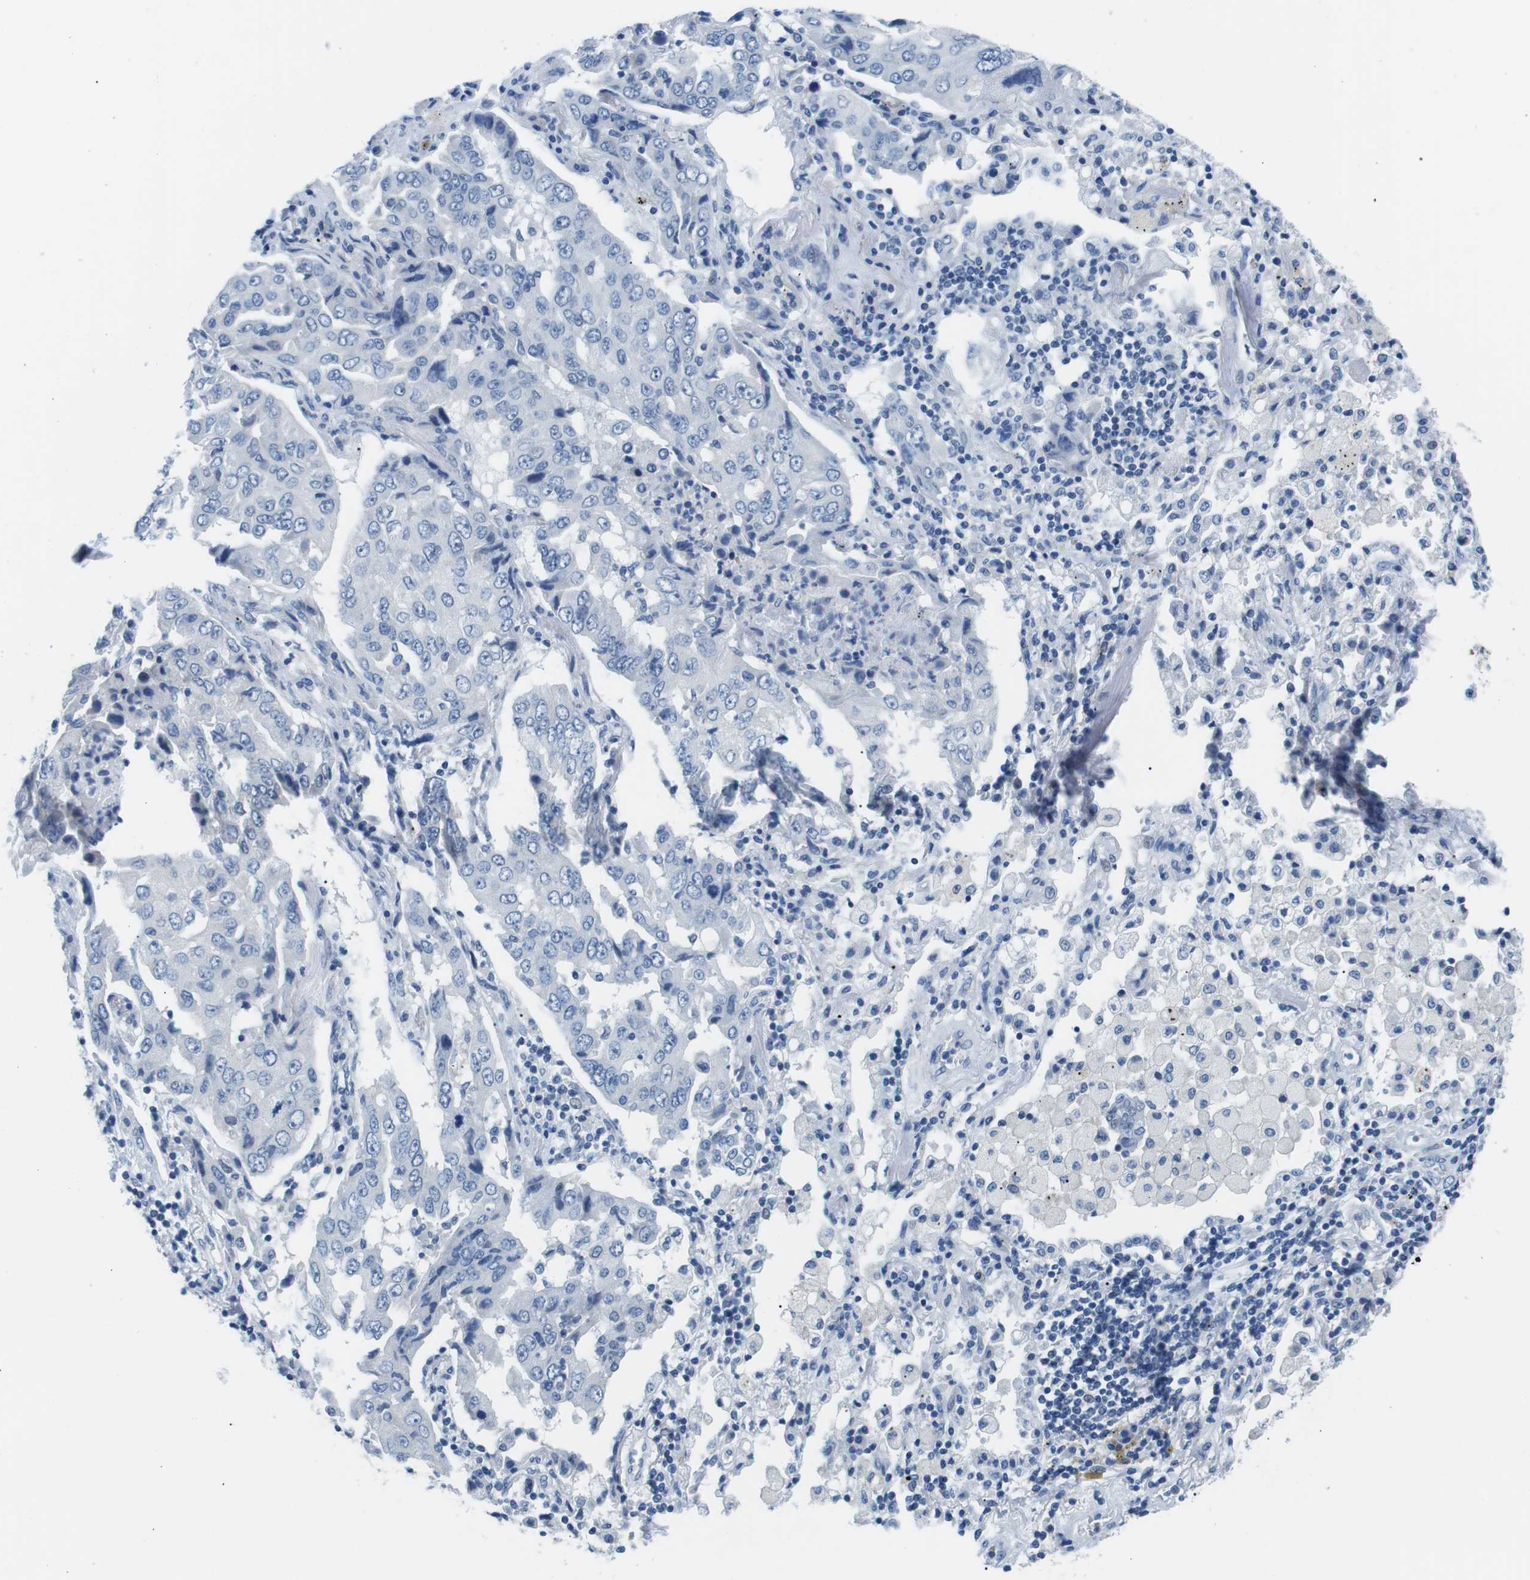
{"staining": {"intensity": "negative", "quantity": "none", "location": "none"}, "tissue": "lung cancer", "cell_type": "Tumor cells", "image_type": "cancer", "snomed": [{"axis": "morphology", "description": "Adenocarcinoma, NOS"}, {"axis": "topography", "description": "Lung"}], "caption": "DAB (3,3'-diaminobenzidine) immunohistochemical staining of human lung cancer demonstrates no significant staining in tumor cells.", "gene": "MUC2", "patient": {"sex": "female", "age": 65}}